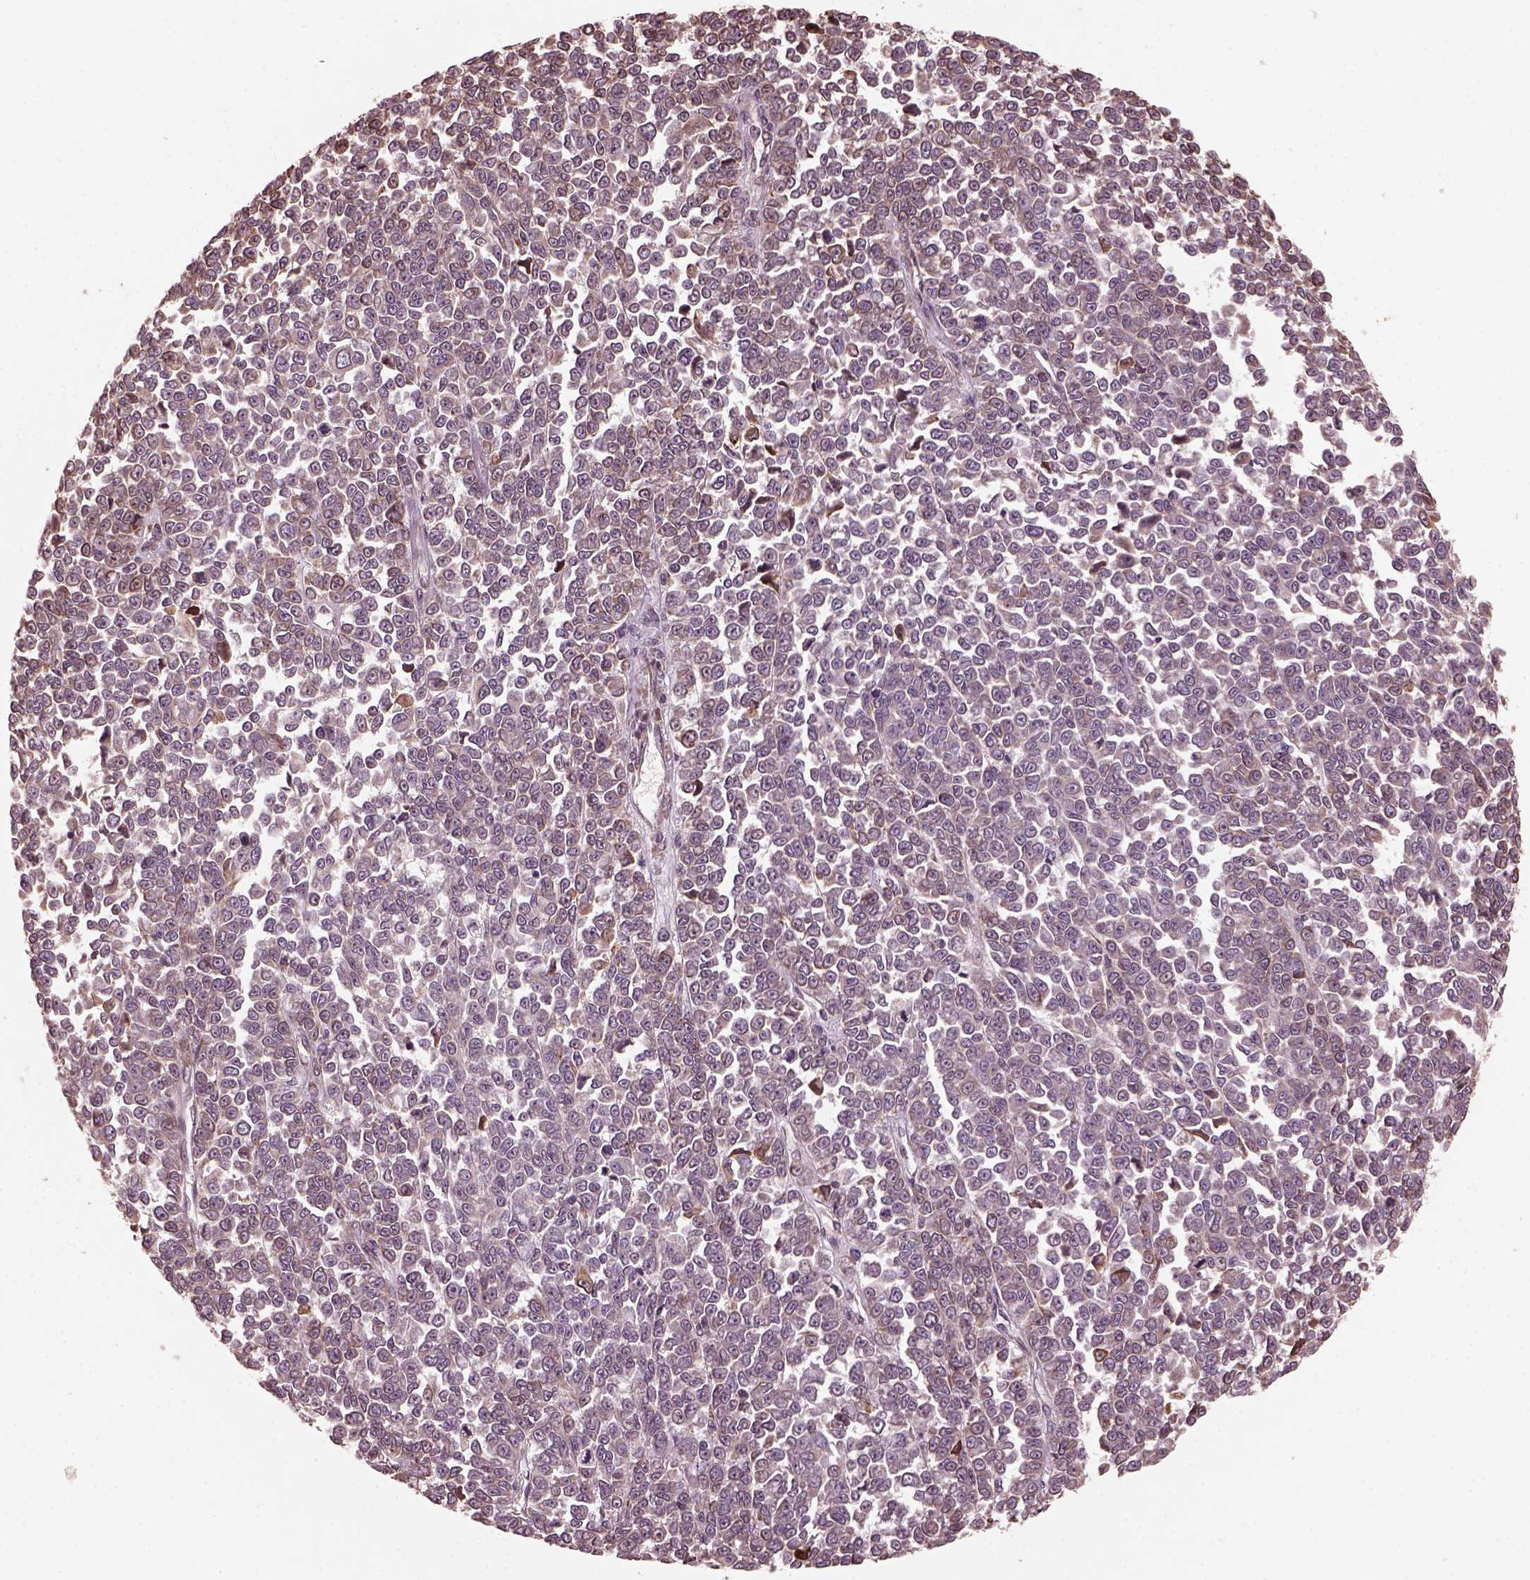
{"staining": {"intensity": "moderate", "quantity": "25%-75%", "location": "cytoplasmic/membranous"}, "tissue": "melanoma", "cell_type": "Tumor cells", "image_type": "cancer", "snomed": [{"axis": "morphology", "description": "Malignant melanoma, NOS"}, {"axis": "topography", "description": "Skin"}], "caption": "Moderate cytoplasmic/membranous protein staining is present in about 25%-75% of tumor cells in melanoma. (brown staining indicates protein expression, while blue staining denotes nuclei).", "gene": "ZNF292", "patient": {"sex": "female", "age": 95}}